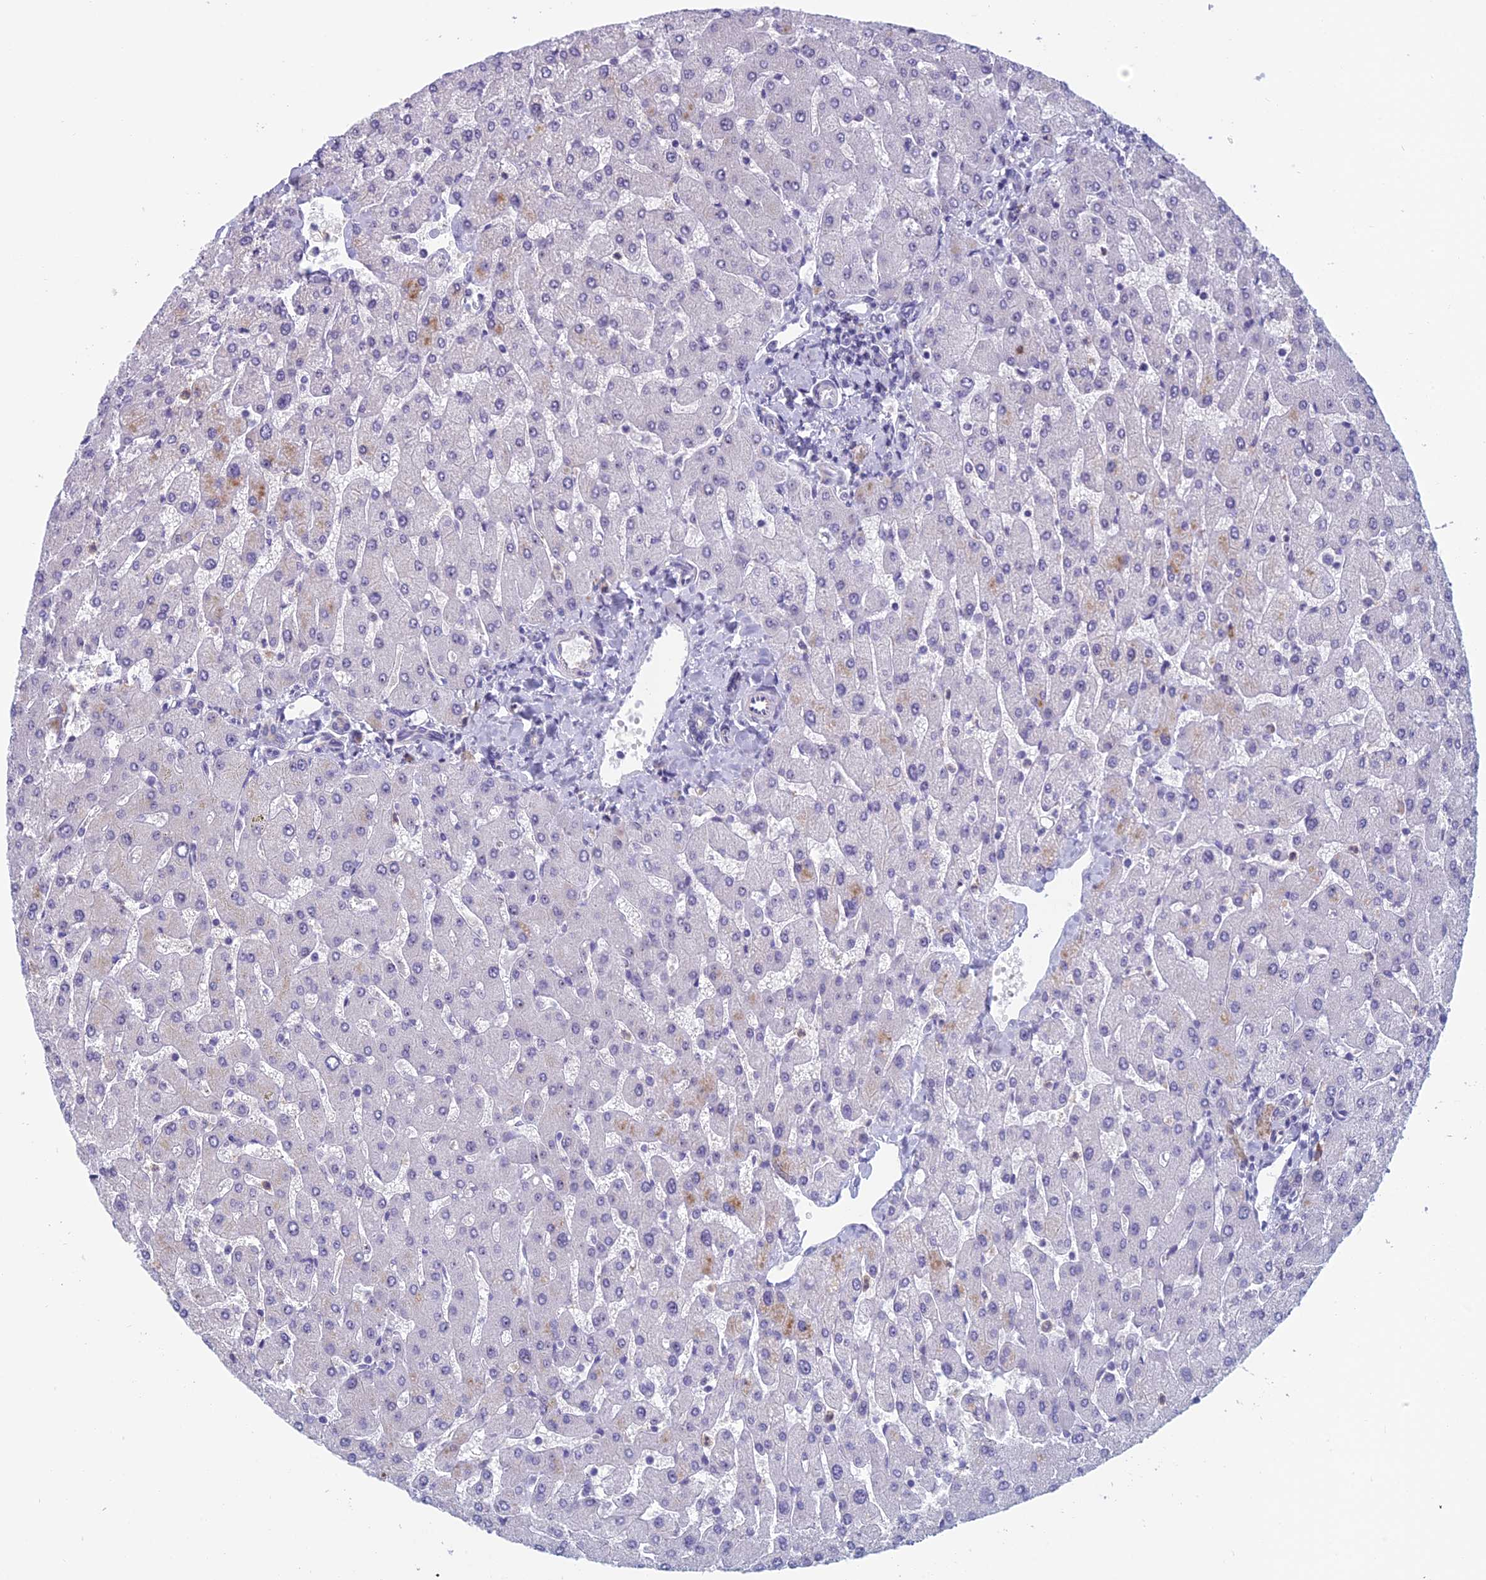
{"staining": {"intensity": "negative", "quantity": "none", "location": "none"}, "tissue": "liver", "cell_type": "Cholangiocytes", "image_type": "normal", "snomed": [{"axis": "morphology", "description": "Normal tissue, NOS"}, {"axis": "topography", "description": "Liver"}], "caption": "Cholangiocytes show no significant positivity in unremarkable liver.", "gene": "NOC2L", "patient": {"sex": "male", "age": 55}}